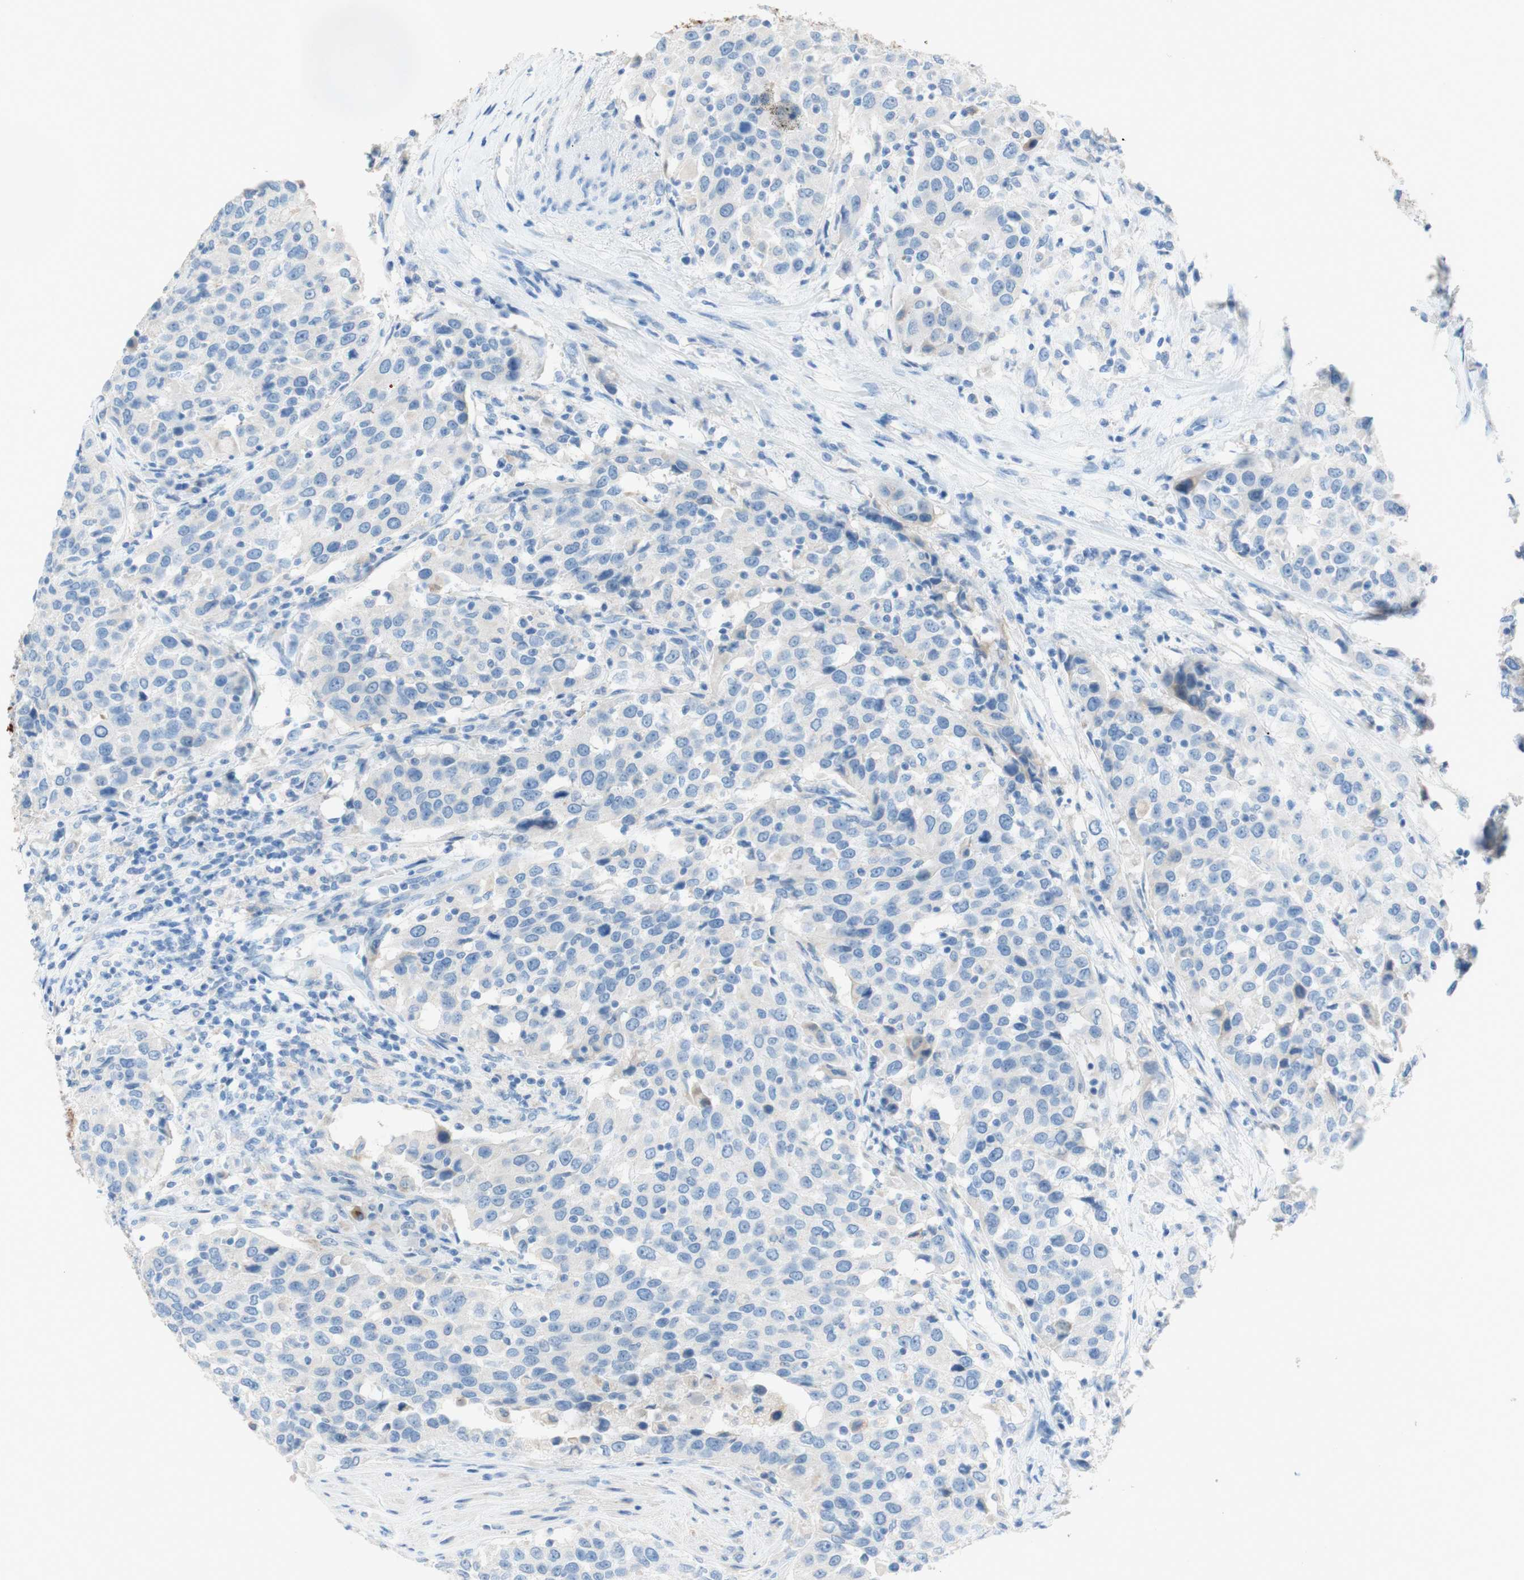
{"staining": {"intensity": "negative", "quantity": "none", "location": "none"}, "tissue": "urothelial cancer", "cell_type": "Tumor cells", "image_type": "cancer", "snomed": [{"axis": "morphology", "description": "Urothelial carcinoma, High grade"}, {"axis": "topography", "description": "Urinary bladder"}], "caption": "High power microscopy image of an IHC histopathology image of urothelial cancer, revealing no significant expression in tumor cells.", "gene": "POLR2J3", "patient": {"sex": "female", "age": 80}}